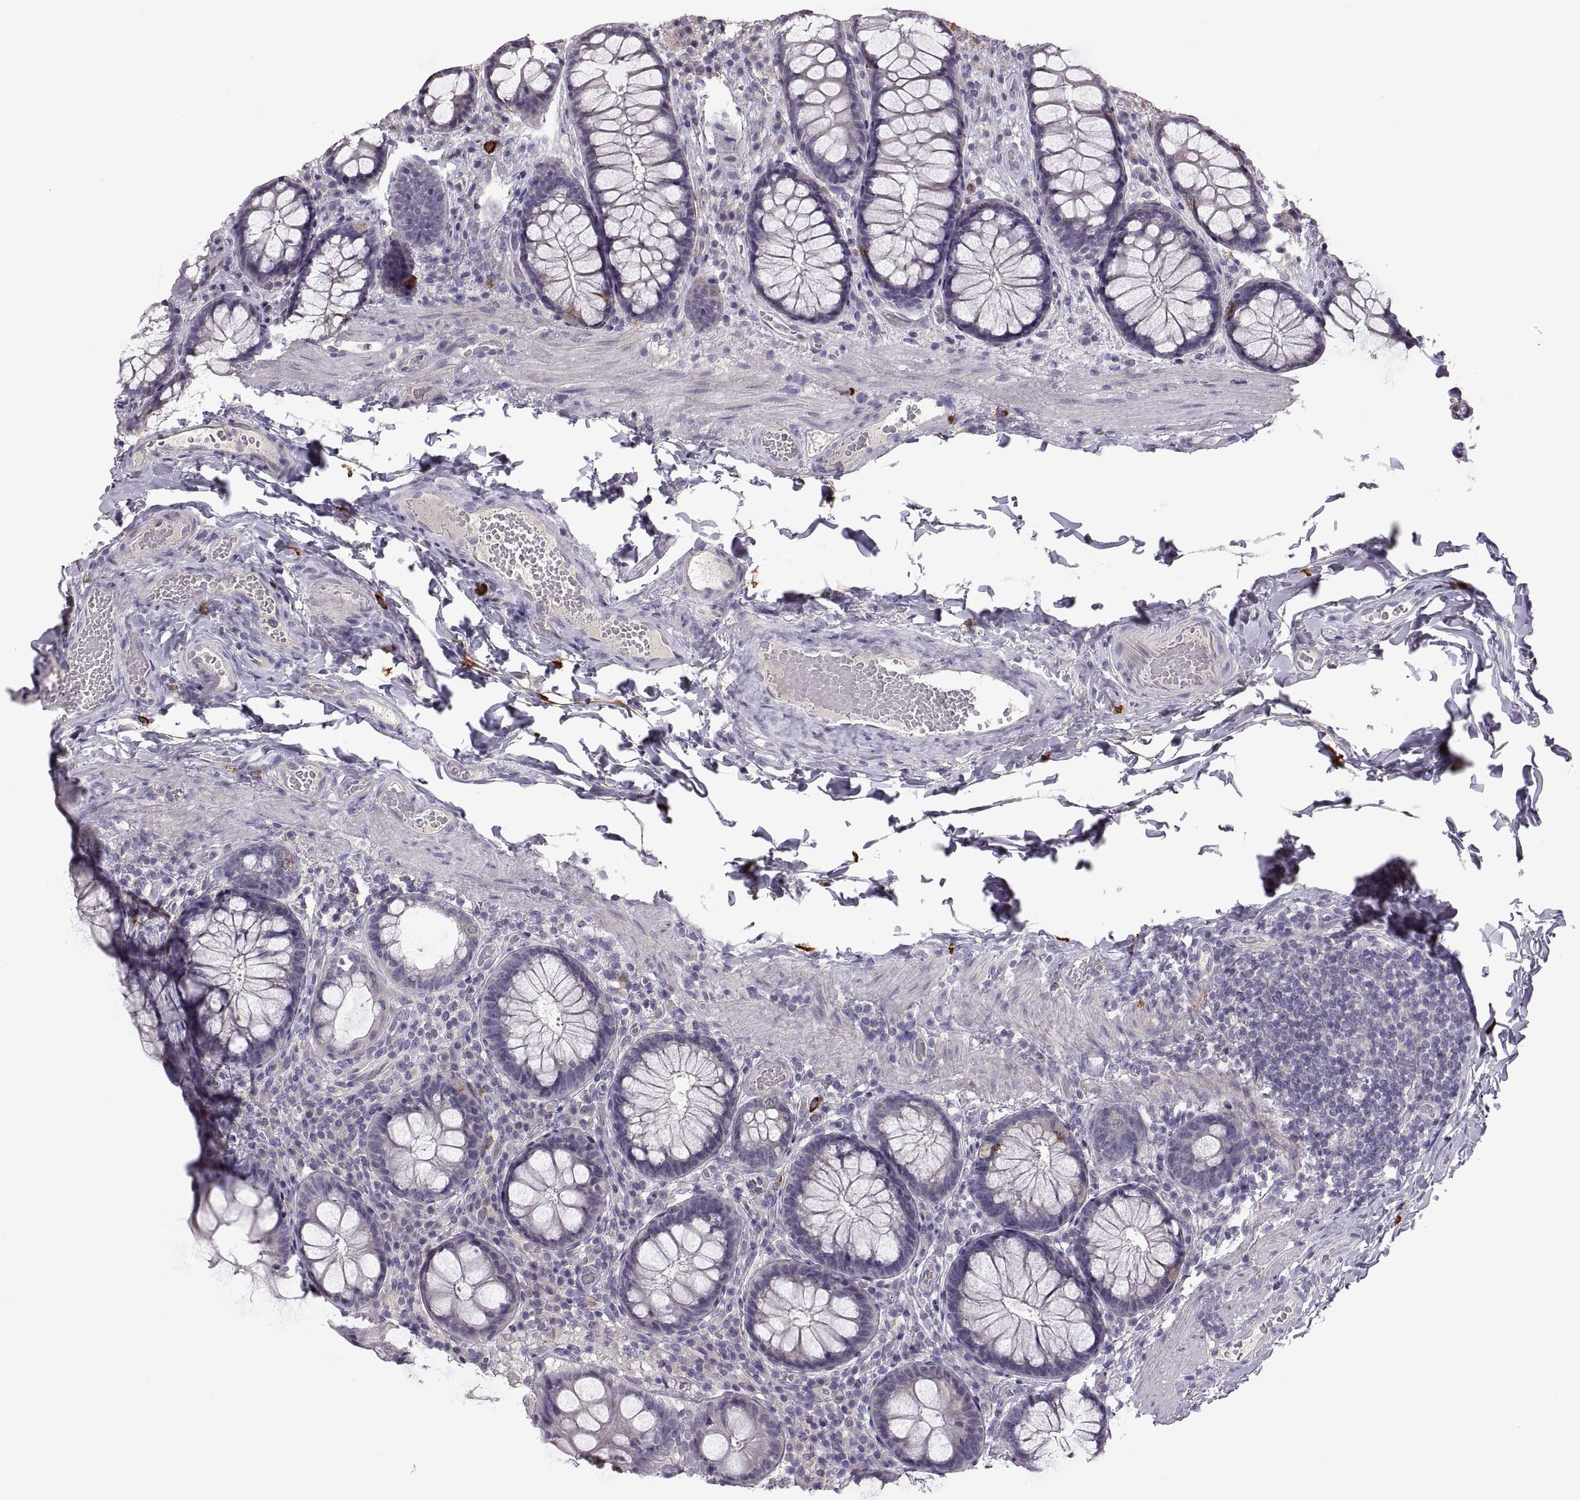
{"staining": {"intensity": "negative", "quantity": "none", "location": "none"}, "tissue": "colon", "cell_type": "Endothelial cells", "image_type": "normal", "snomed": [{"axis": "morphology", "description": "Normal tissue, NOS"}, {"axis": "topography", "description": "Colon"}], "caption": "This is a photomicrograph of immunohistochemistry staining of unremarkable colon, which shows no positivity in endothelial cells. (Brightfield microscopy of DAB immunohistochemistry at high magnification).", "gene": "WFDC8", "patient": {"sex": "female", "age": 86}}